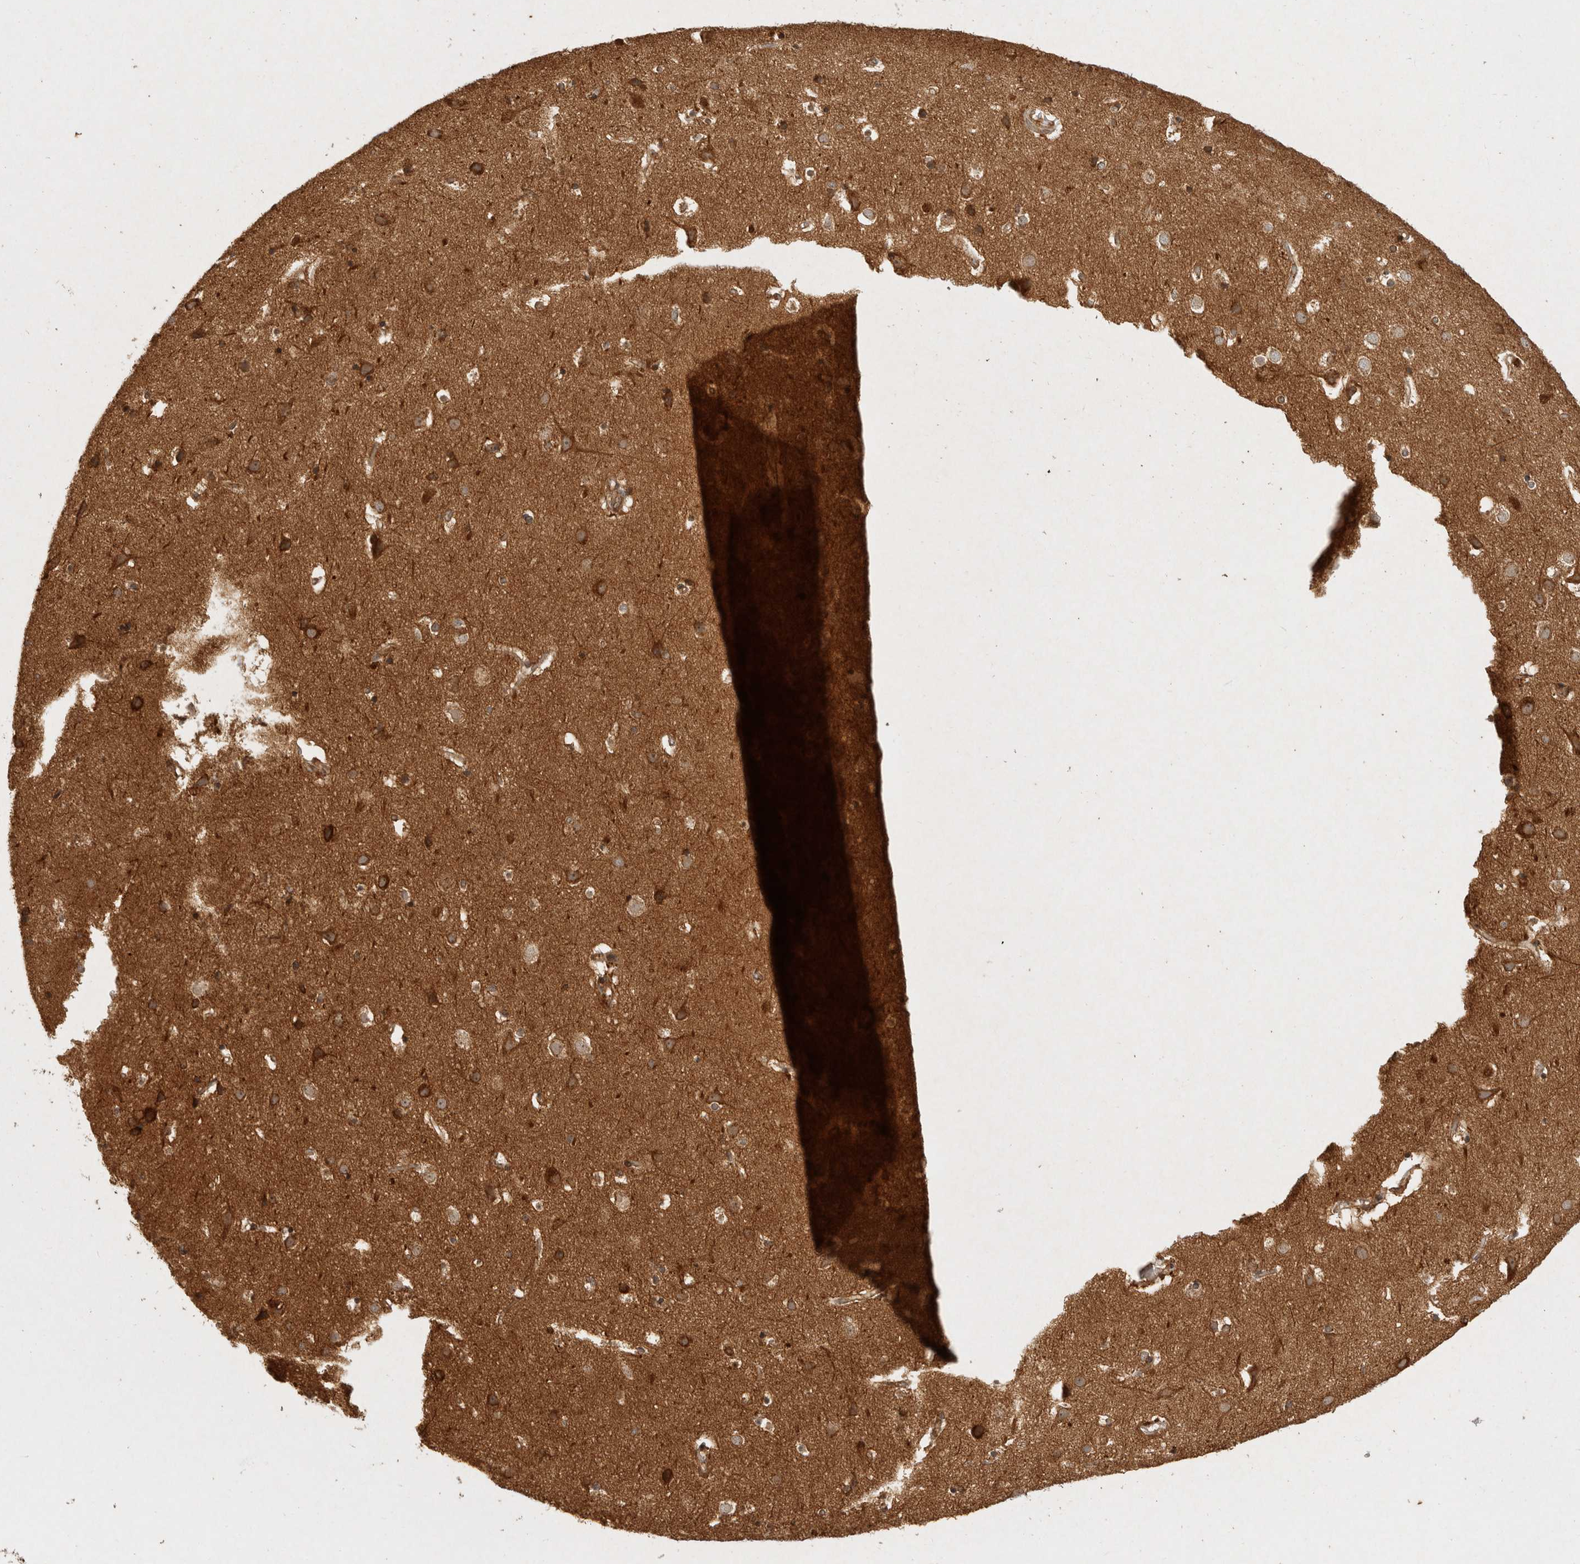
{"staining": {"intensity": "weak", "quantity": ">75%", "location": "cytoplasmic/membranous"}, "tissue": "cerebral cortex", "cell_type": "Endothelial cells", "image_type": "normal", "snomed": [{"axis": "morphology", "description": "Normal tissue, NOS"}, {"axis": "topography", "description": "Cerebral cortex"}], "caption": "Immunohistochemistry (IHC) of normal cerebral cortex reveals low levels of weak cytoplasmic/membranous positivity in approximately >75% of endothelial cells. The staining is performed using DAB (3,3'-diaminobenzidine) brown chromogen to label protein expression. The nuclei are counter-stained blue using hematoxylin.", "gene": "CAMSAP2", "patient": {"sex": "male", "age": 54}}